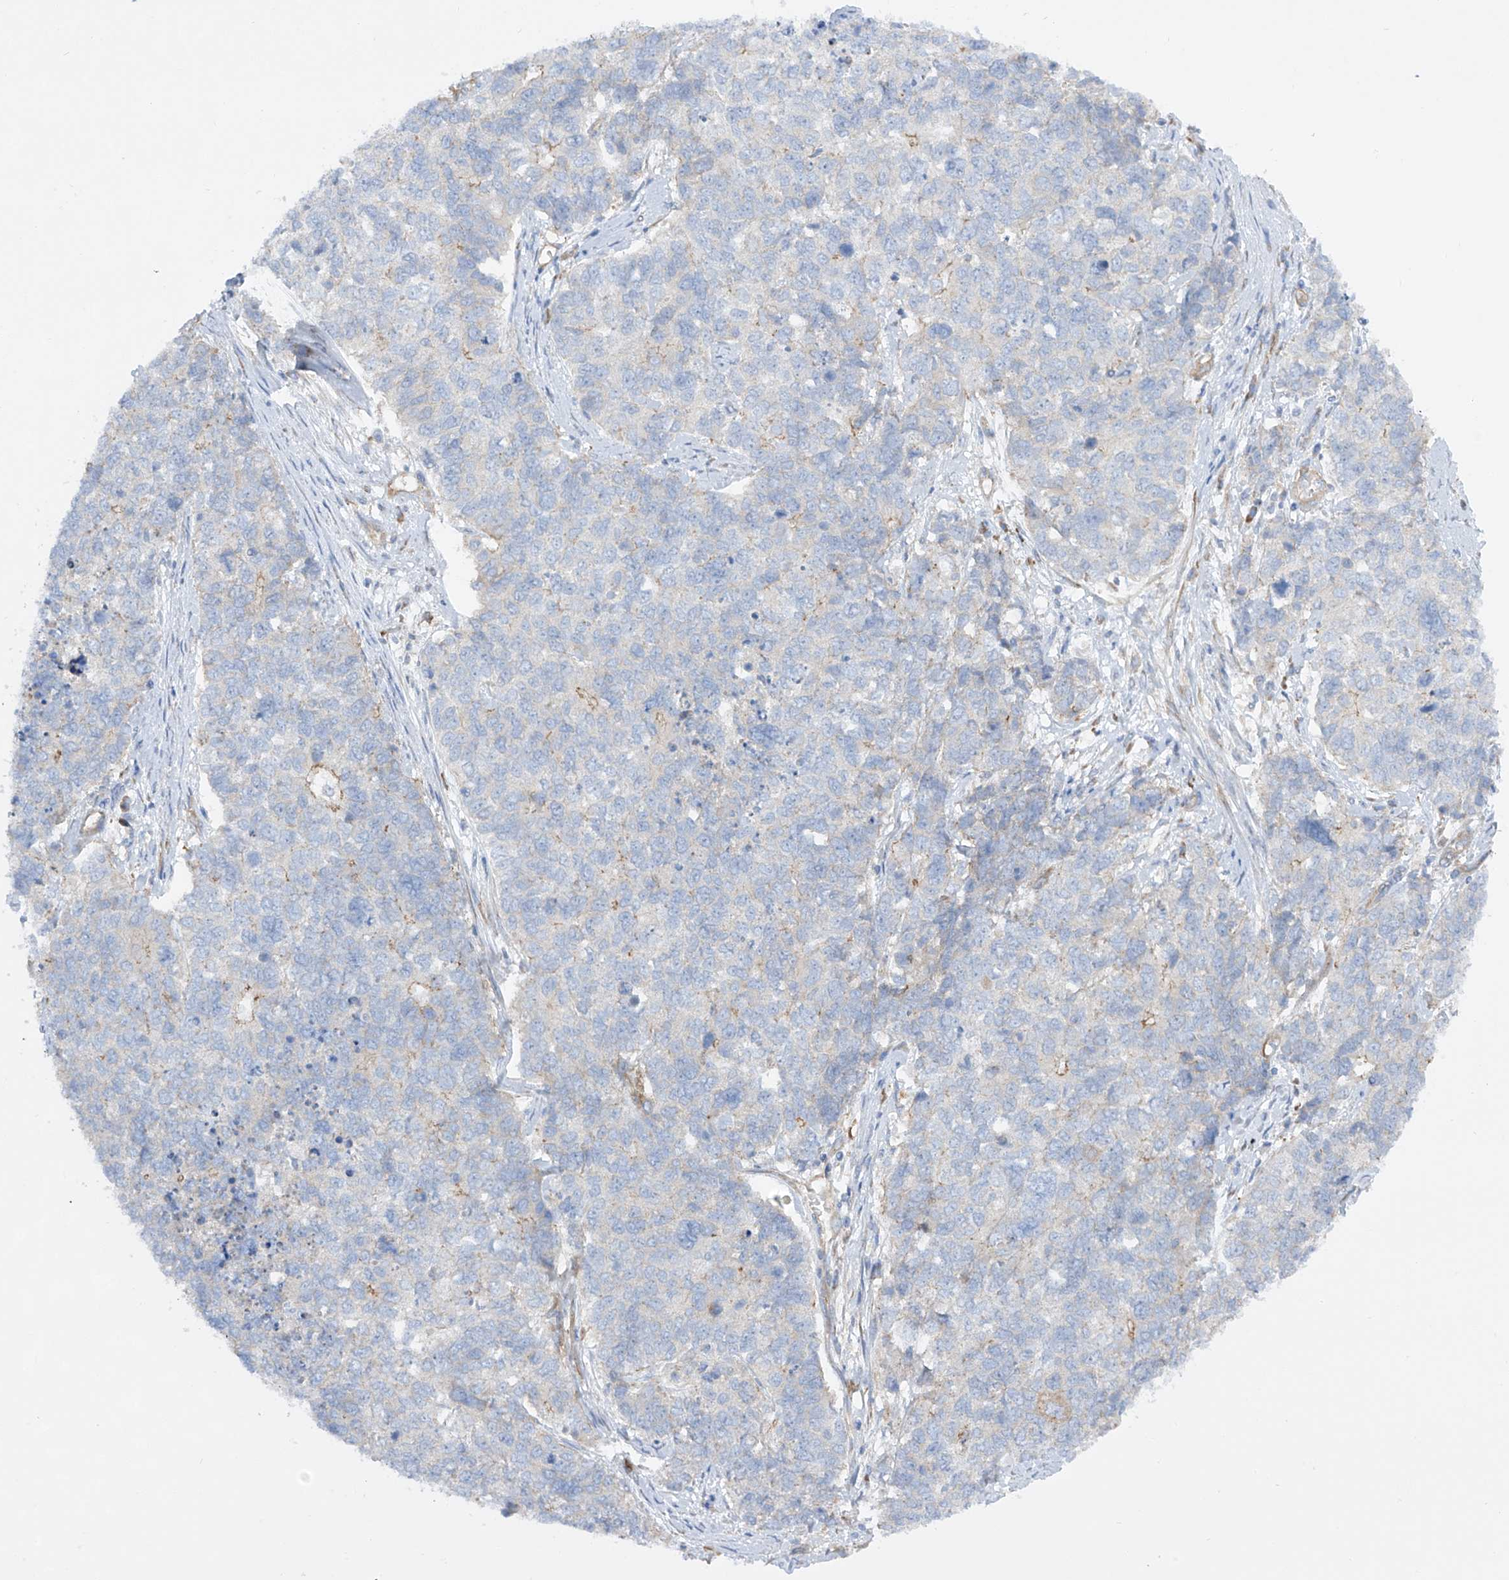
{"staining": {"intensity": "negative", "quantity": "none", "location": "none"}, "tissue": "cervical cancer", "cell_type": "Tumor cells", "image_type": "cancer", "snomed": [{"axis": "morphology", "description": "Squamous cell carcinoma, NOS"}, {"axis": "topography", "description": "Cervix"}], "caption": "High magnification brightfield microscopy of squamous cell carcinoma (cervical) stained with DAB (3,3'-diaminobenzidine) (brown) and counterstained with hematoxylin (blue): tumor cells show no significant staining. (Immunohistochemistry (ihc), brightfield microscopy, high magnification).", "gene": "LCA5", "patient": {"sex": "female", "age": 63}}